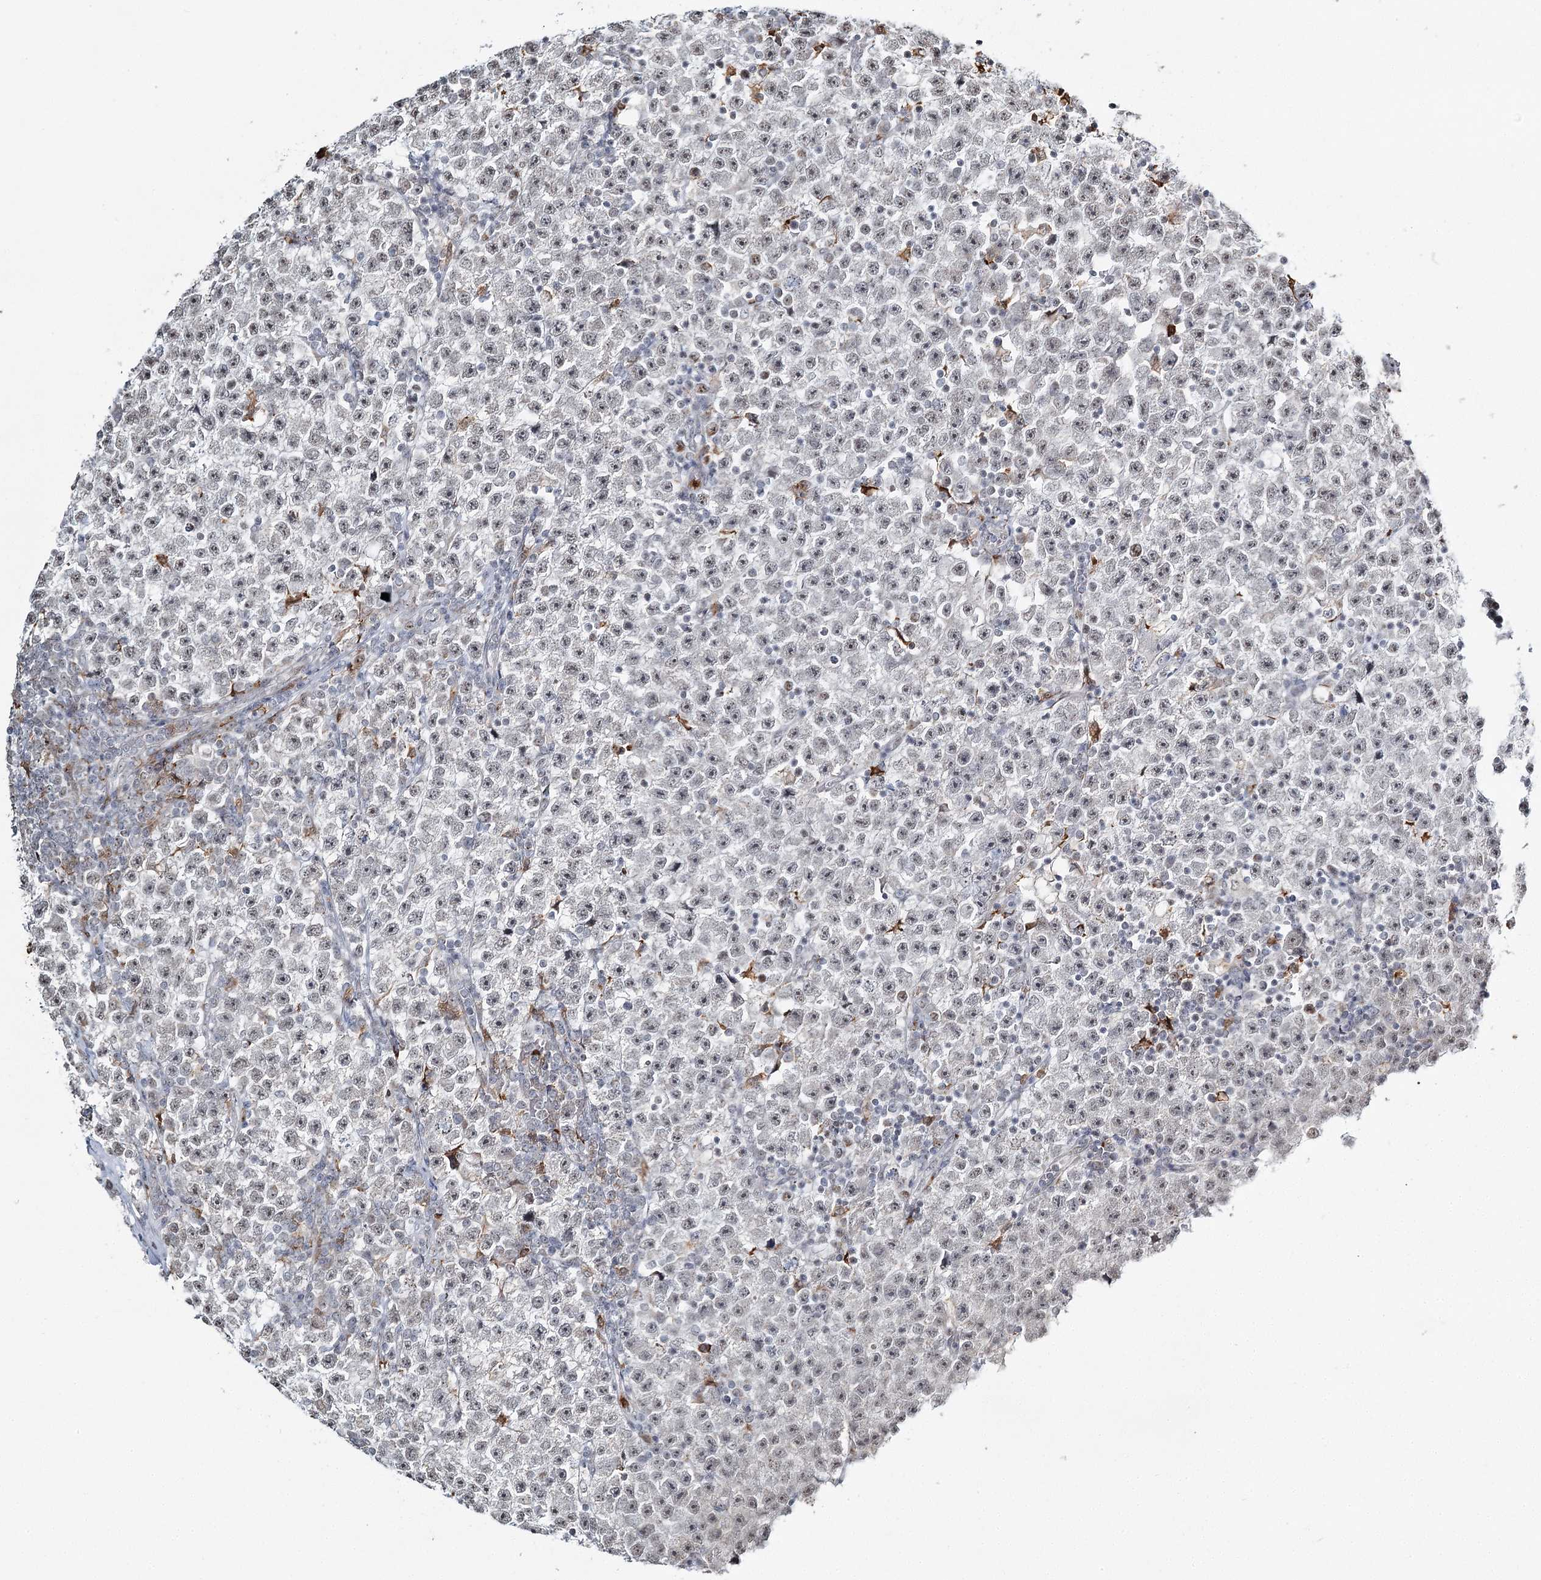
{"staining": {"intensity": "negative", "quantity": "none", "location": "none"}, "tissue": "testis cancer", "cell_type": "Tumor cells", "image_type": "cancer", "snomed": [{"axis": "morphology", "description": "Seminoma, NOS"}, {"axis": "topography", "description": "Testis"}], "caption": "The image displays no staining of tumor cells in seminoma (testis).", "gene": "ATAD1", "patient": {"sex": "male", "age": 22}}